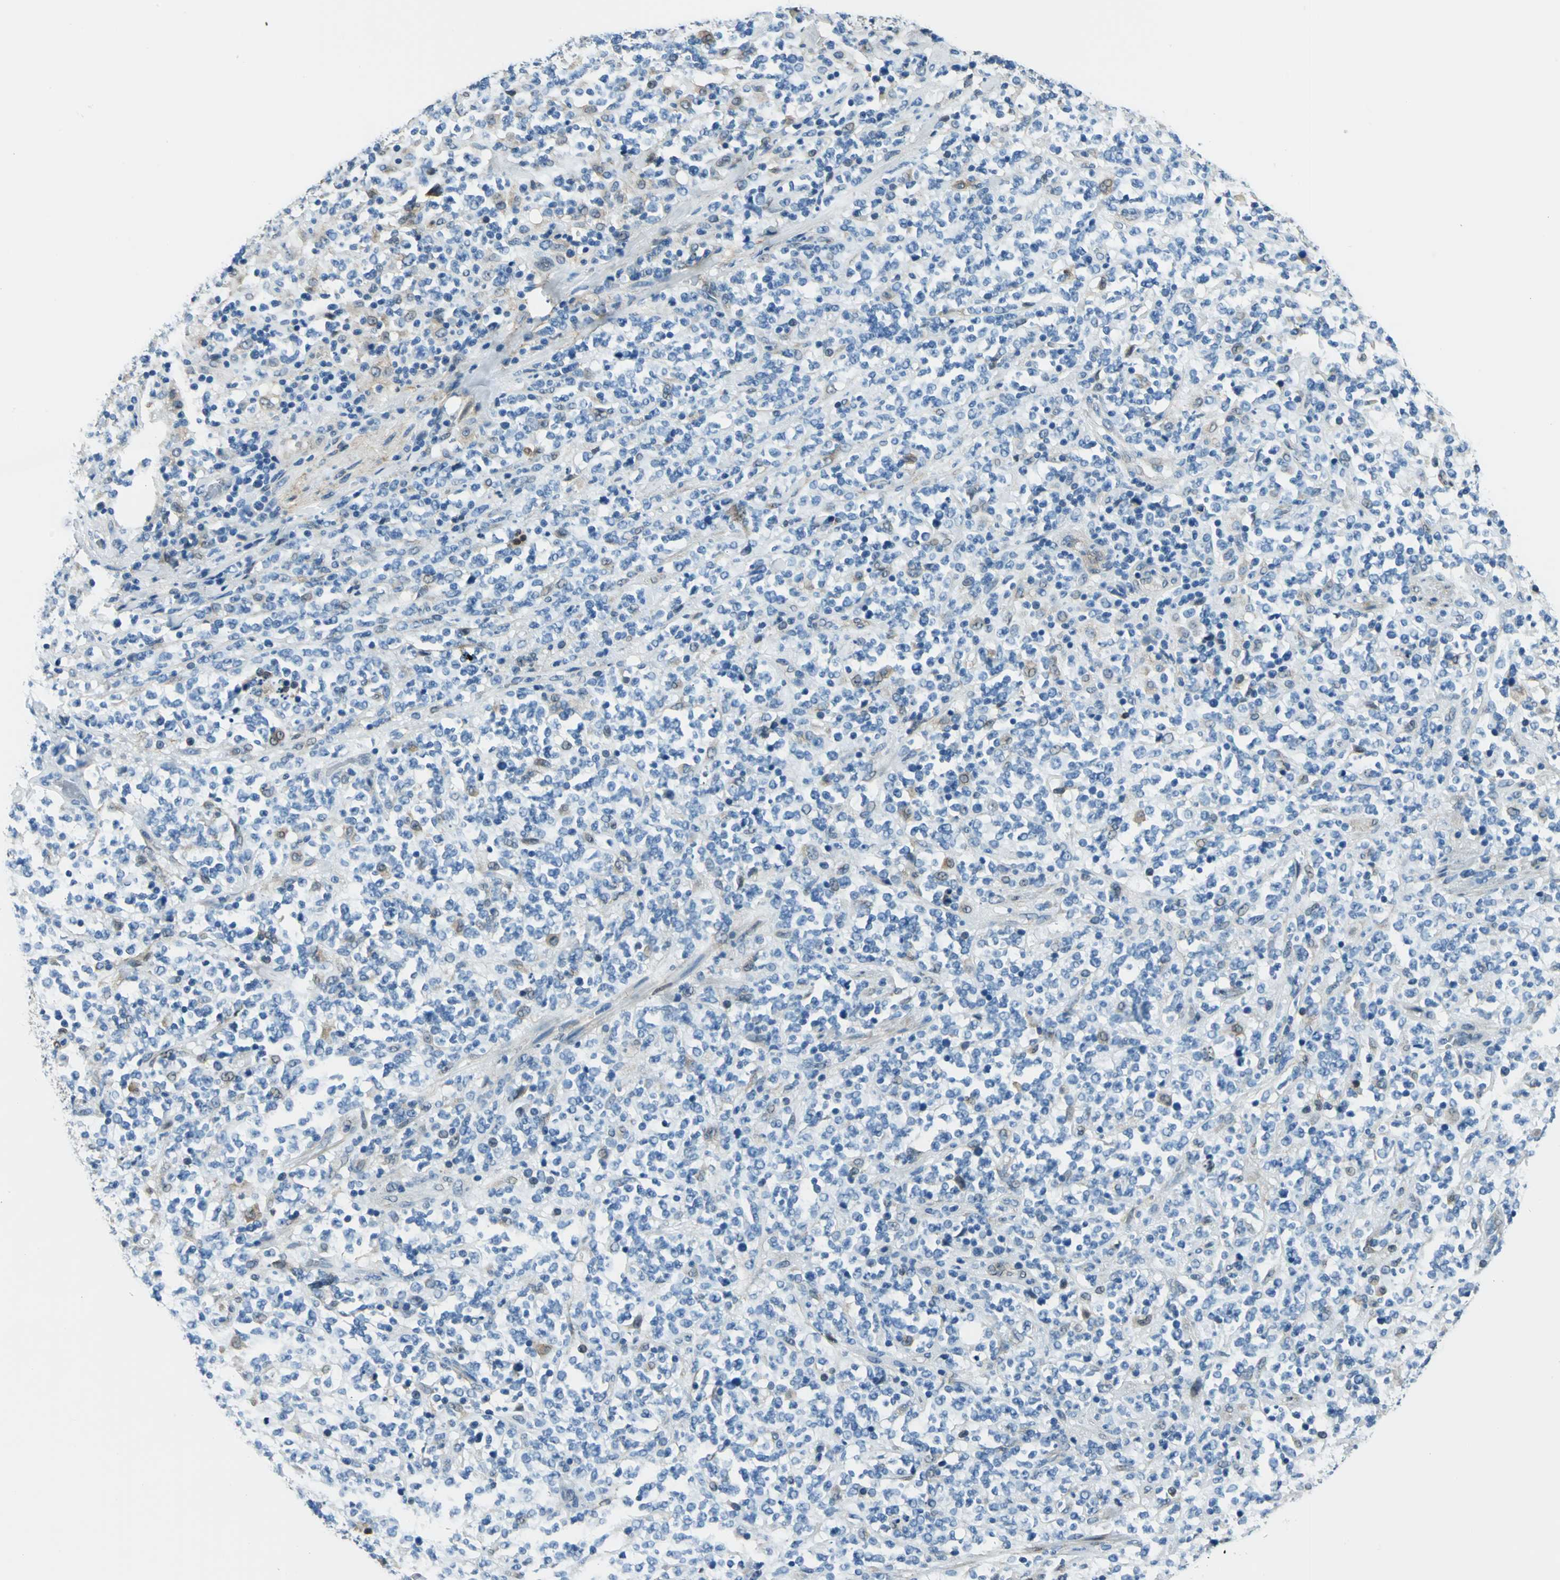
{"staining": {"intensity": "negative", "quantity": "none", "location": "none"}, "tissue": "lymphoma", "cell_type": "Tumor cells", "image_type": "cancer", "snomed": [{"axis": "morphology", "description": "Malignant lymphoma, non-Hodgkin's type, High grade"}, {"axis": "topography", "description": "Soft tissue"}], "caption": "Image shows no significant protein staining in tumor cells of lymphoma.", "gene": "HSPB1", "patient": {"sex": "male", "age": 18}}